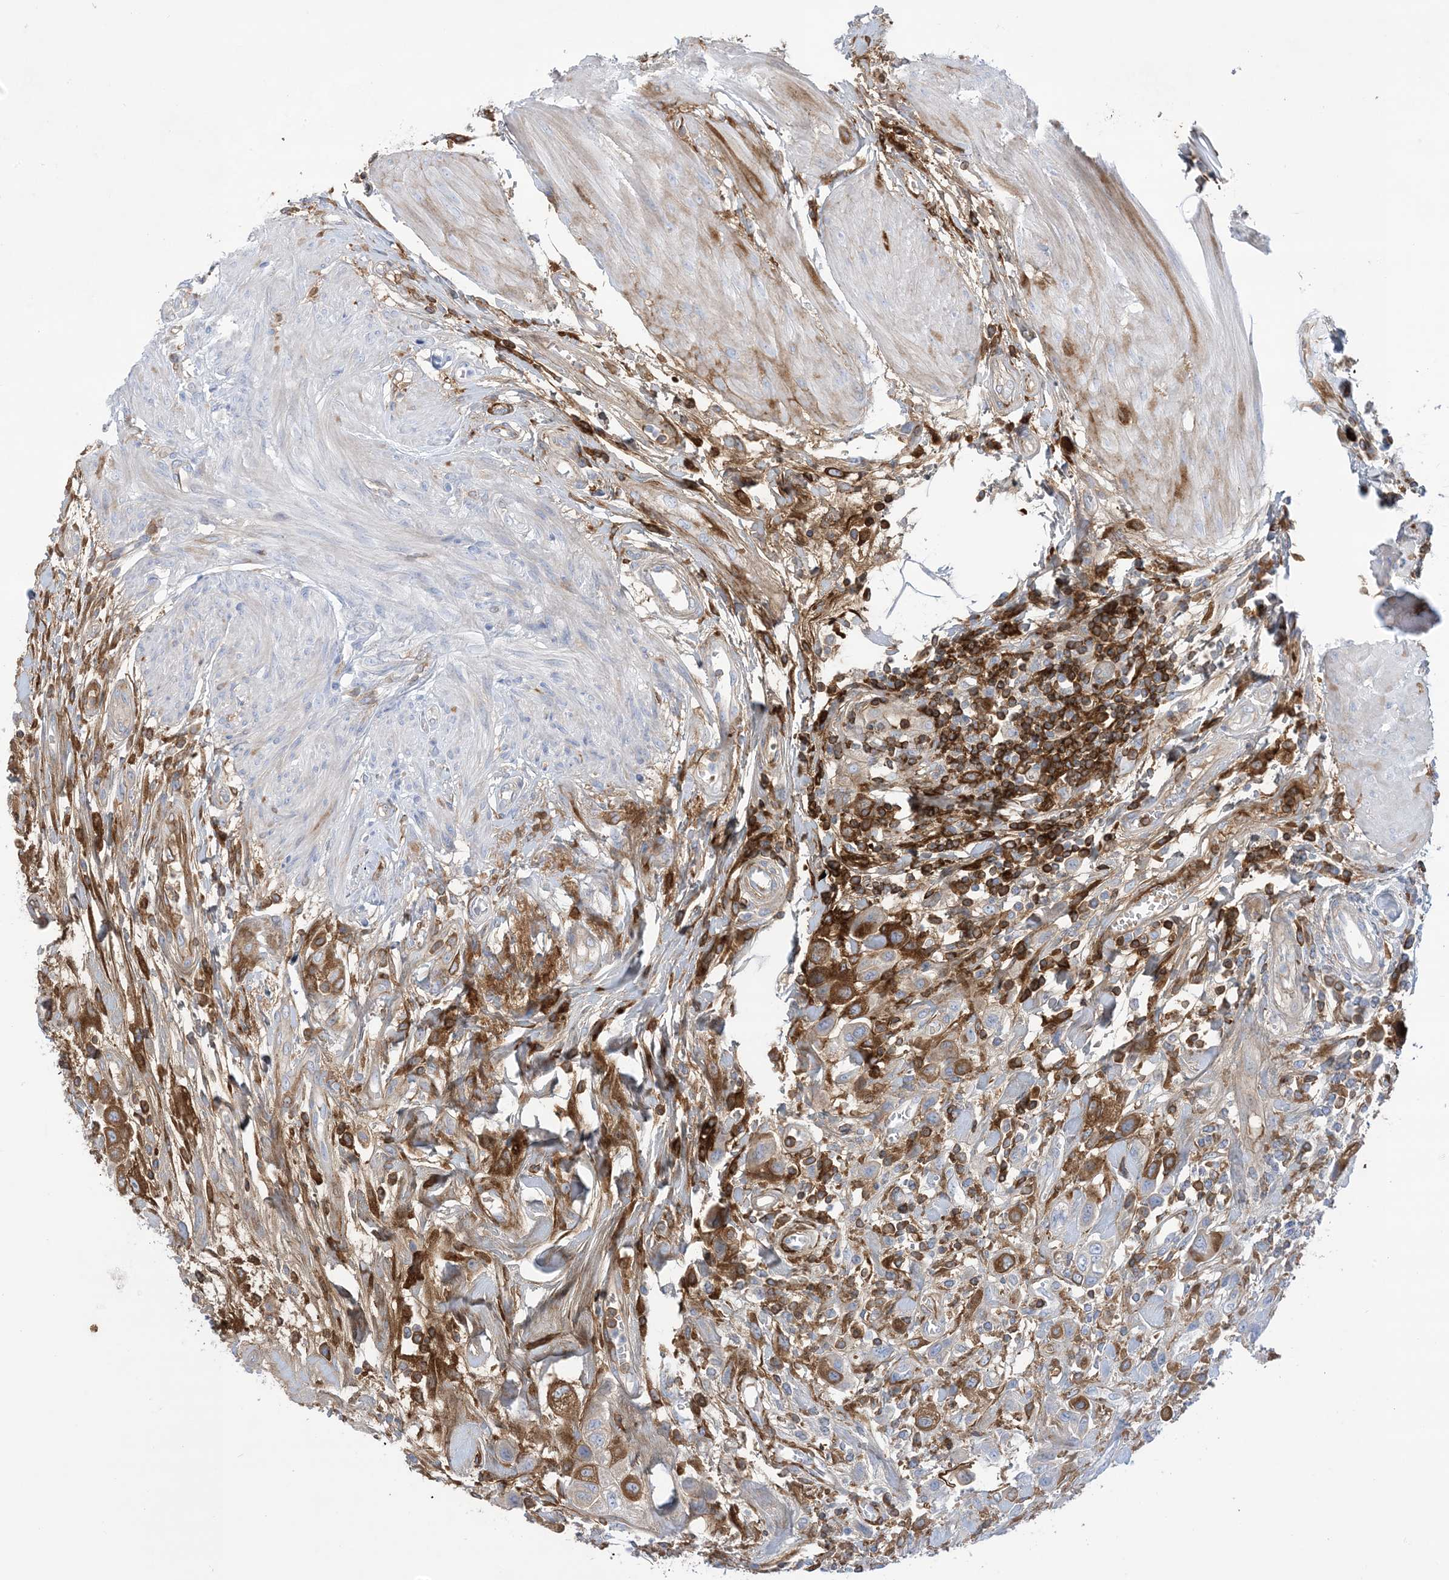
{"staining": {"intensity": "moderate", "quantity": ">75%", "location": "cytoplasmic/membranous"}, "tissue": "urothelial cancer", "cell_type": "Tumor cells", "image_type": "cancer", "snomed": [{"axis": "morphology", "description": "Urothelial carcinoma, High grade"}, {"axis": "topography", "description": "Urinary bladder"}], "caption": "About >75% of tumor cells in human high-grade urothelial carcinoma display moderate cytoplasmic/membranous protein expression as visualized by brown immunohistochemical staining.", "gene": "ATP11C", "patient": {"sex": "male", "age": 50}}